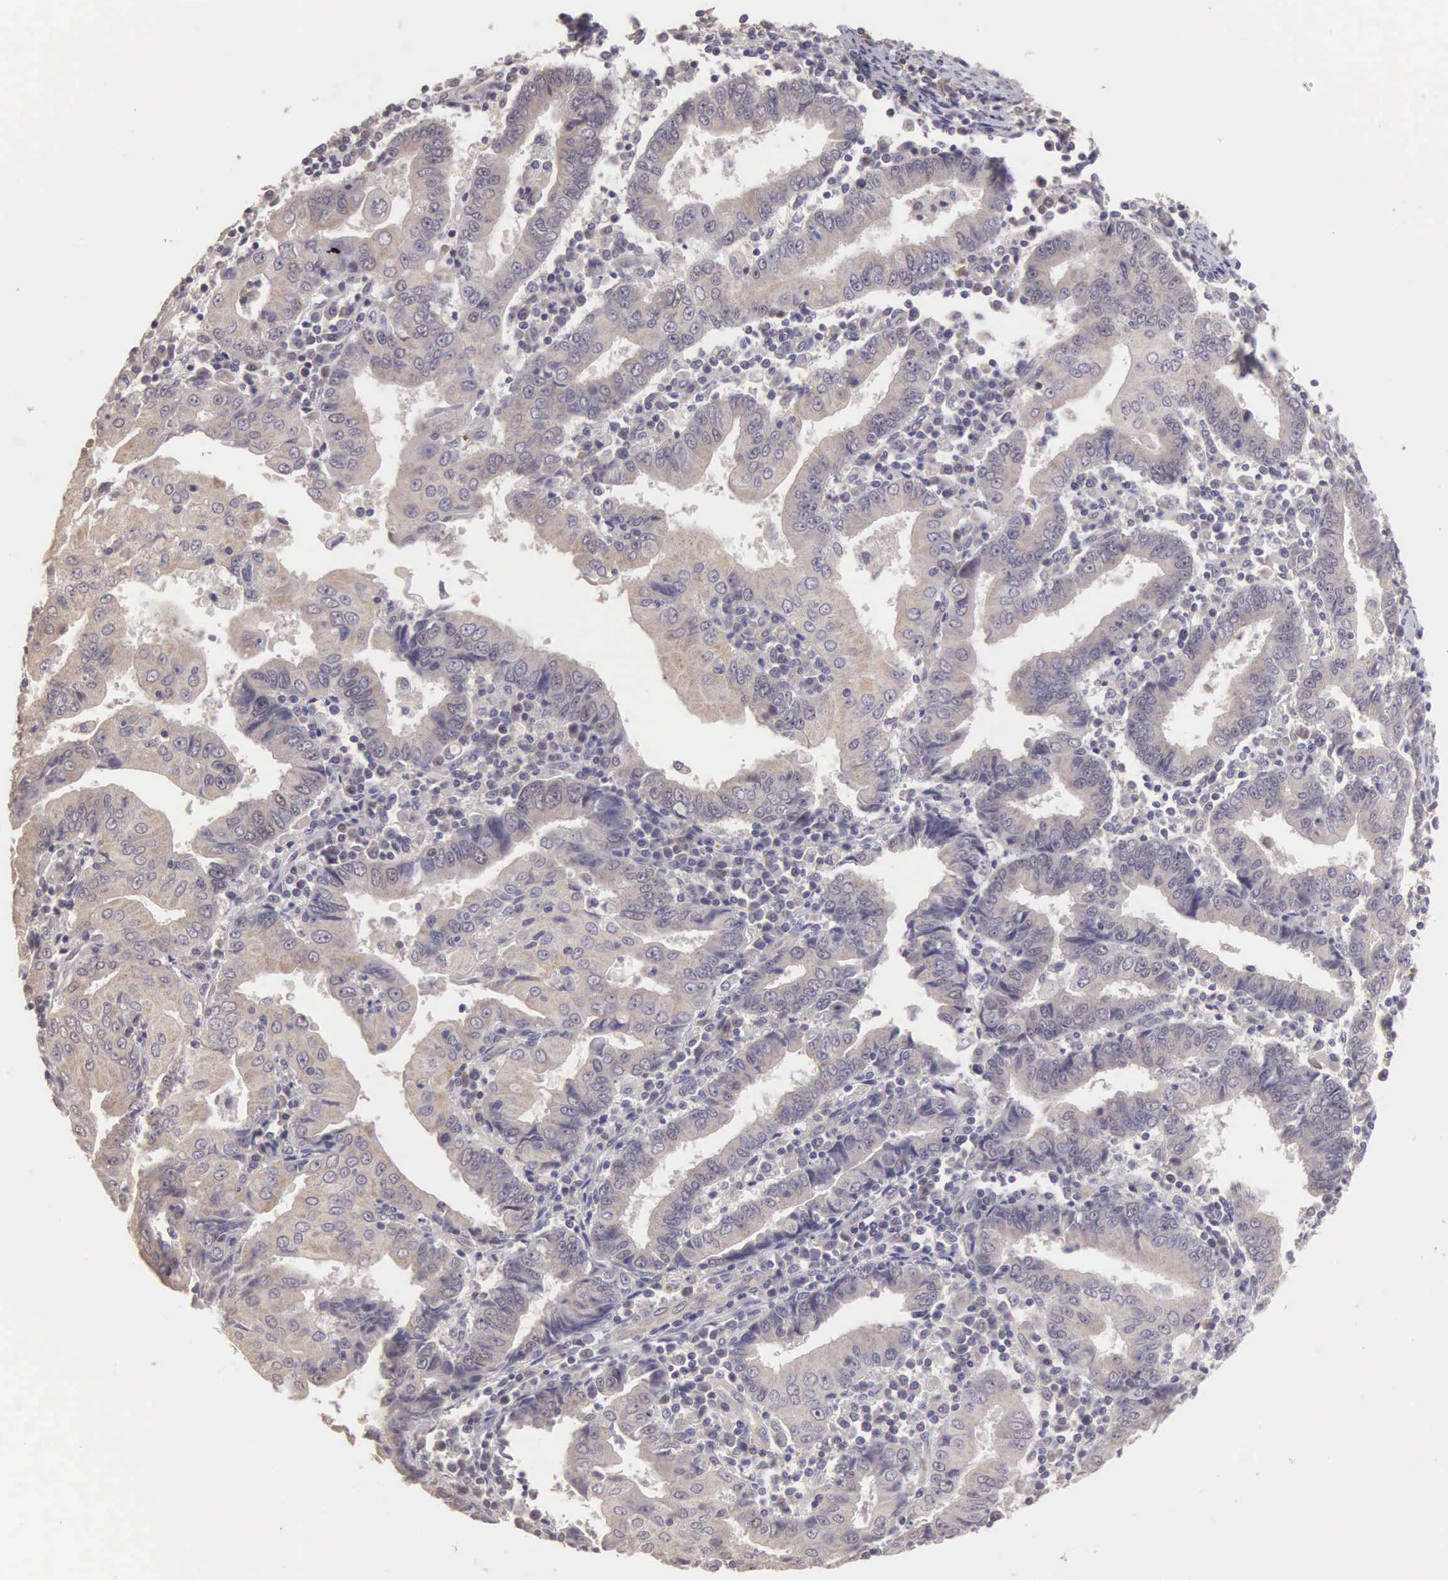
{"staining": {"intensity": "weak", "quantity": ">75%", "location": "cytoplasmic/membranous"}, "tissue": "endometrial cancer", "cell_type": "Tumor cells", "image_type": "cancer", "snomed": [{"axis": "morphology", "description": "Adenocarcinoma, NOS"}, {"axis": "topography", "description": "Endometrium"}], "caption": "Immunohistochemistry (DAB (3,3'-diaminobenzidine)) staining of adenocarcinoma (endometrial) reveals weak cytoplasmic/membranous protein expression in about >75% of tumor cells.", "gene": "CDC45", "patient": {"sex": "female", "age": 75}}